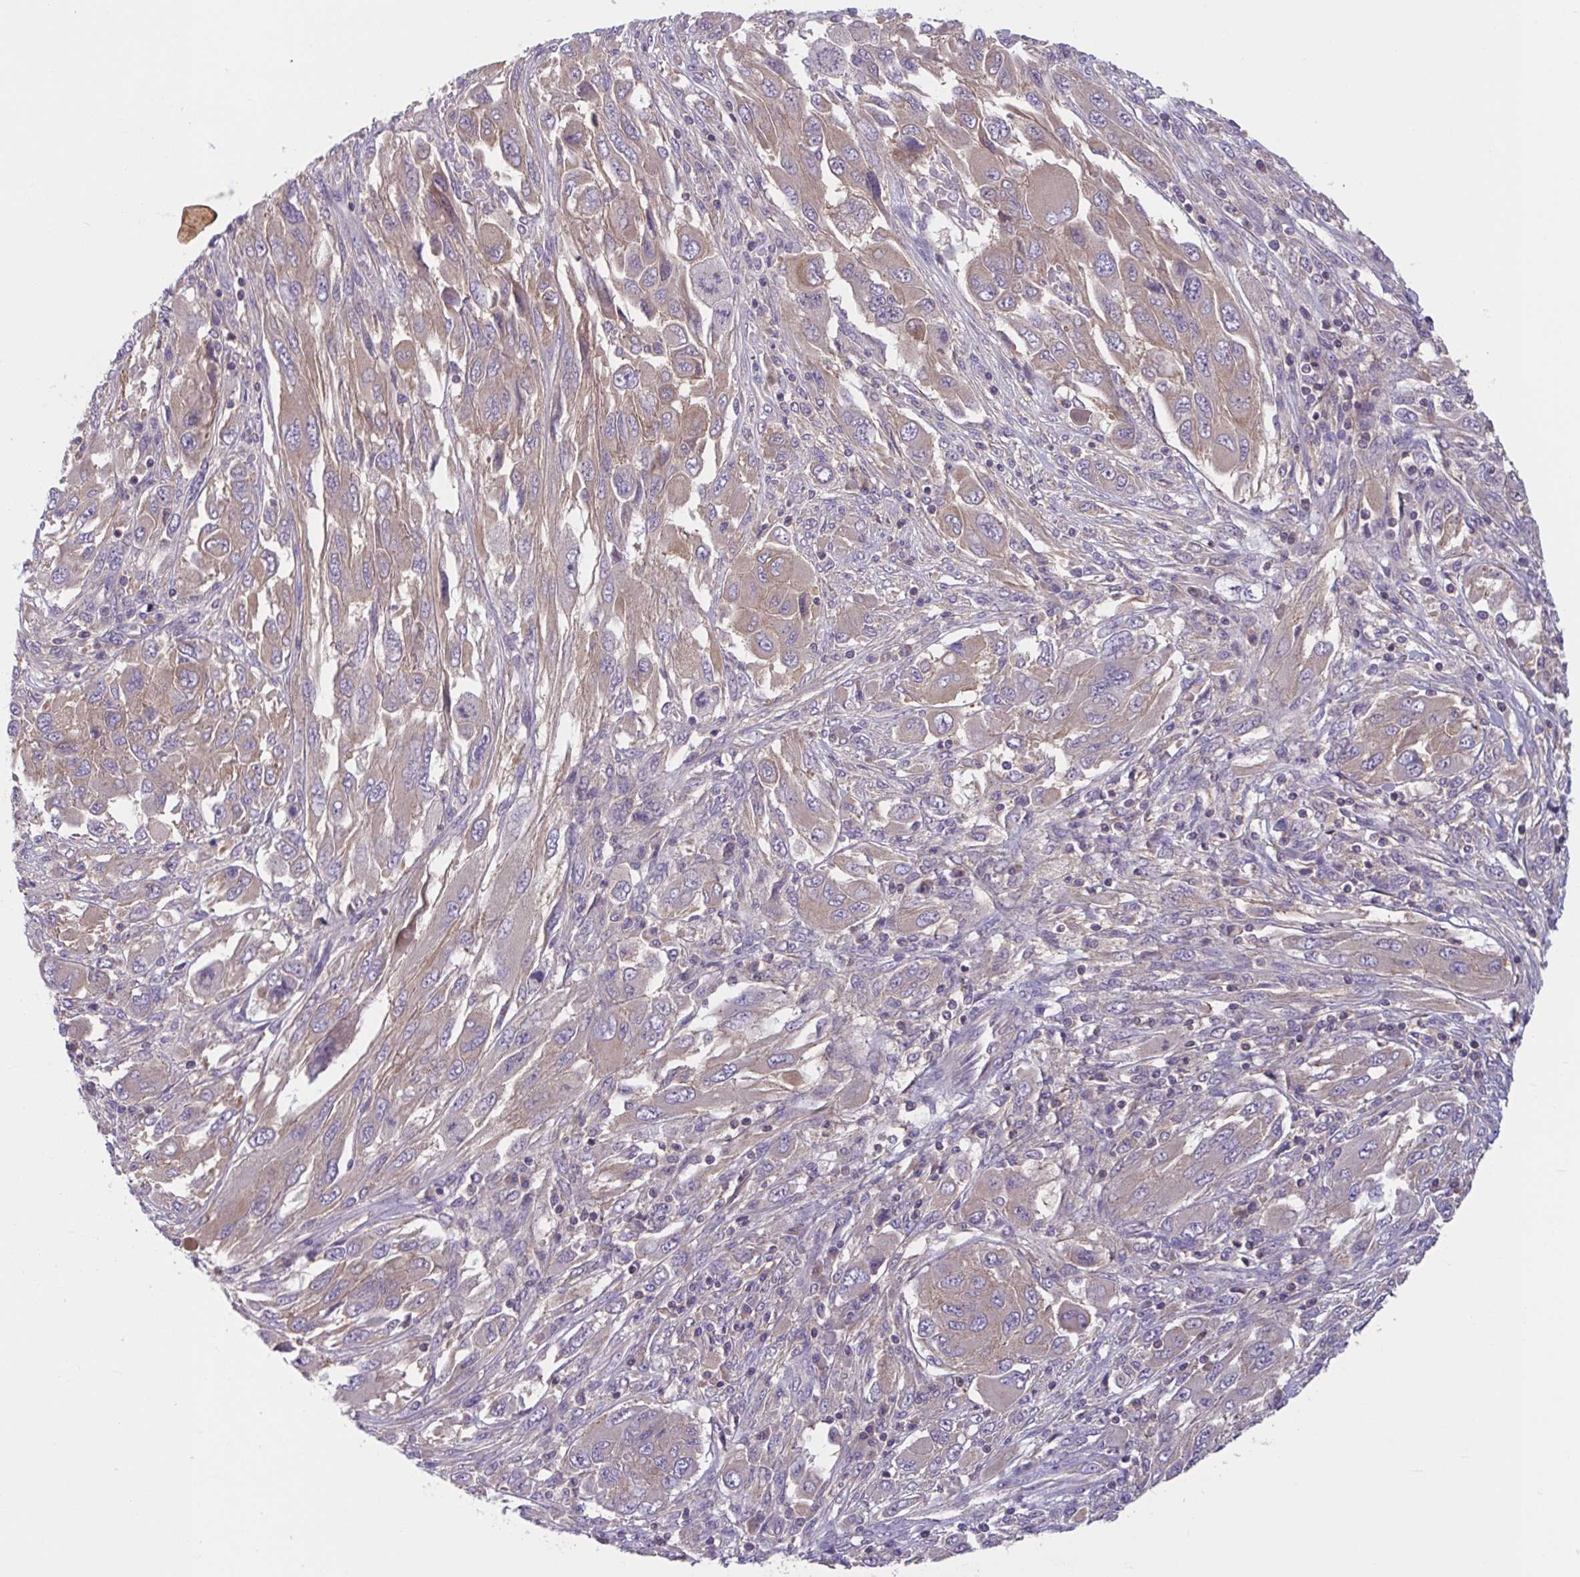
{"staining": {"intensity": "weak", "quantity": ">75%", "location": "cytoplasmic/membranous"}, "tissue": "melanoma", "cell_type": "Tumor cells", "image_type": "cancer", "snomed": [{"axis": "morphology", "description": "Malignant melanoma, NOS"}, {"axis": "topography", "description": "Skin"}], "caption": "Malignant melanoma was stained to show a protein in brown. There is low levels of weak cytoplasmic/membranous positivity in approximately >75% of tumor cells. (DAB IHC with brightfield microscopy, high magnification).", "gene": "WNT9B", "patient": {"sex": "female", "age": 91}}